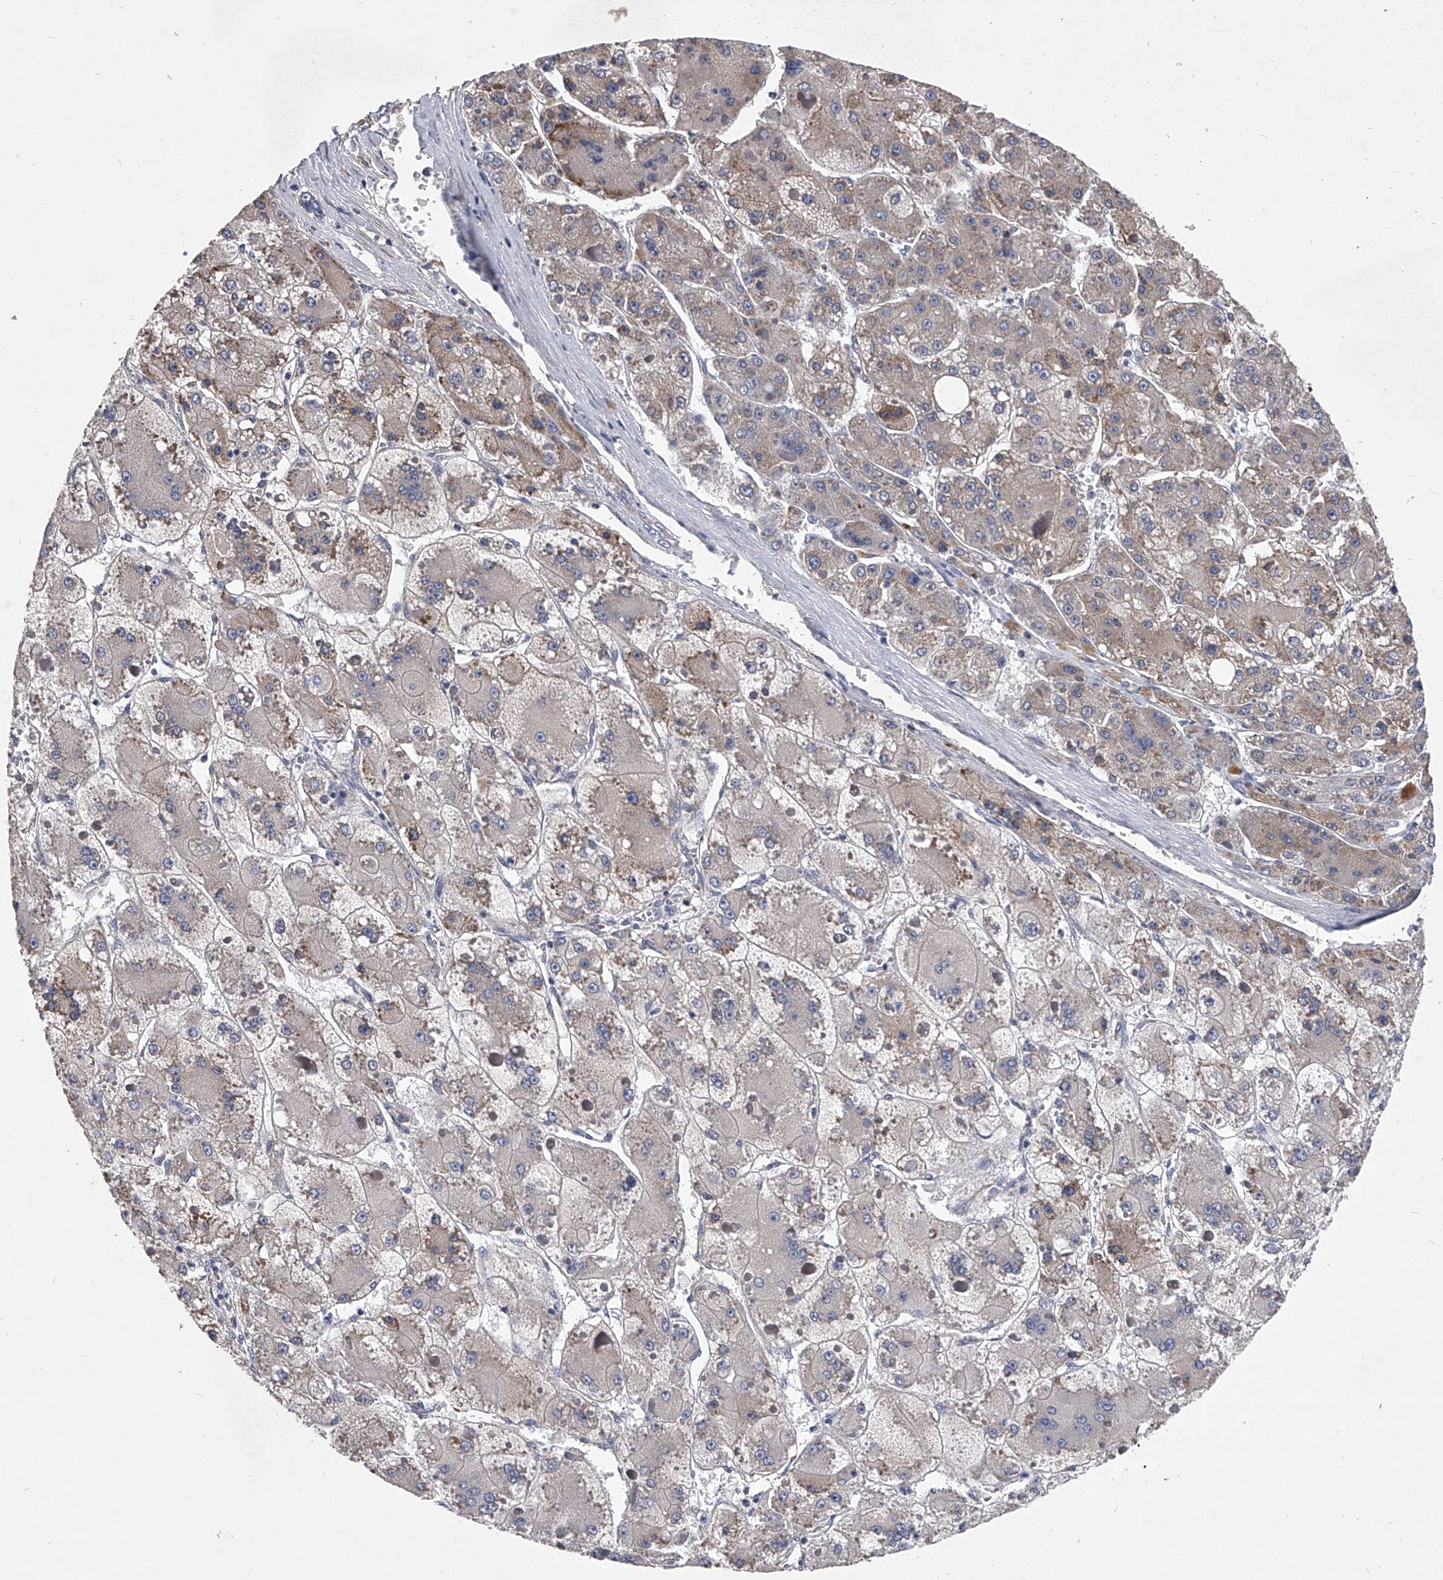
{"staining": {"intensity": "negative", "quantity": "none", "location": "none"}, "tissue": "liver cancer", "cell_type": "Tumor cells", "image_type": "cancer", "snomed": [{"axis": "morphology", "description": "Carcinoma, Hepatocellular, NOS"}, {"axis": "topography", "description": "Liver"}], "caption": "There is no significant expression in tumor cells of liver cancer (hepatocellular carcinoma).", "gene": "CCR4", "patient": {"sex": "female", "age": 73}}